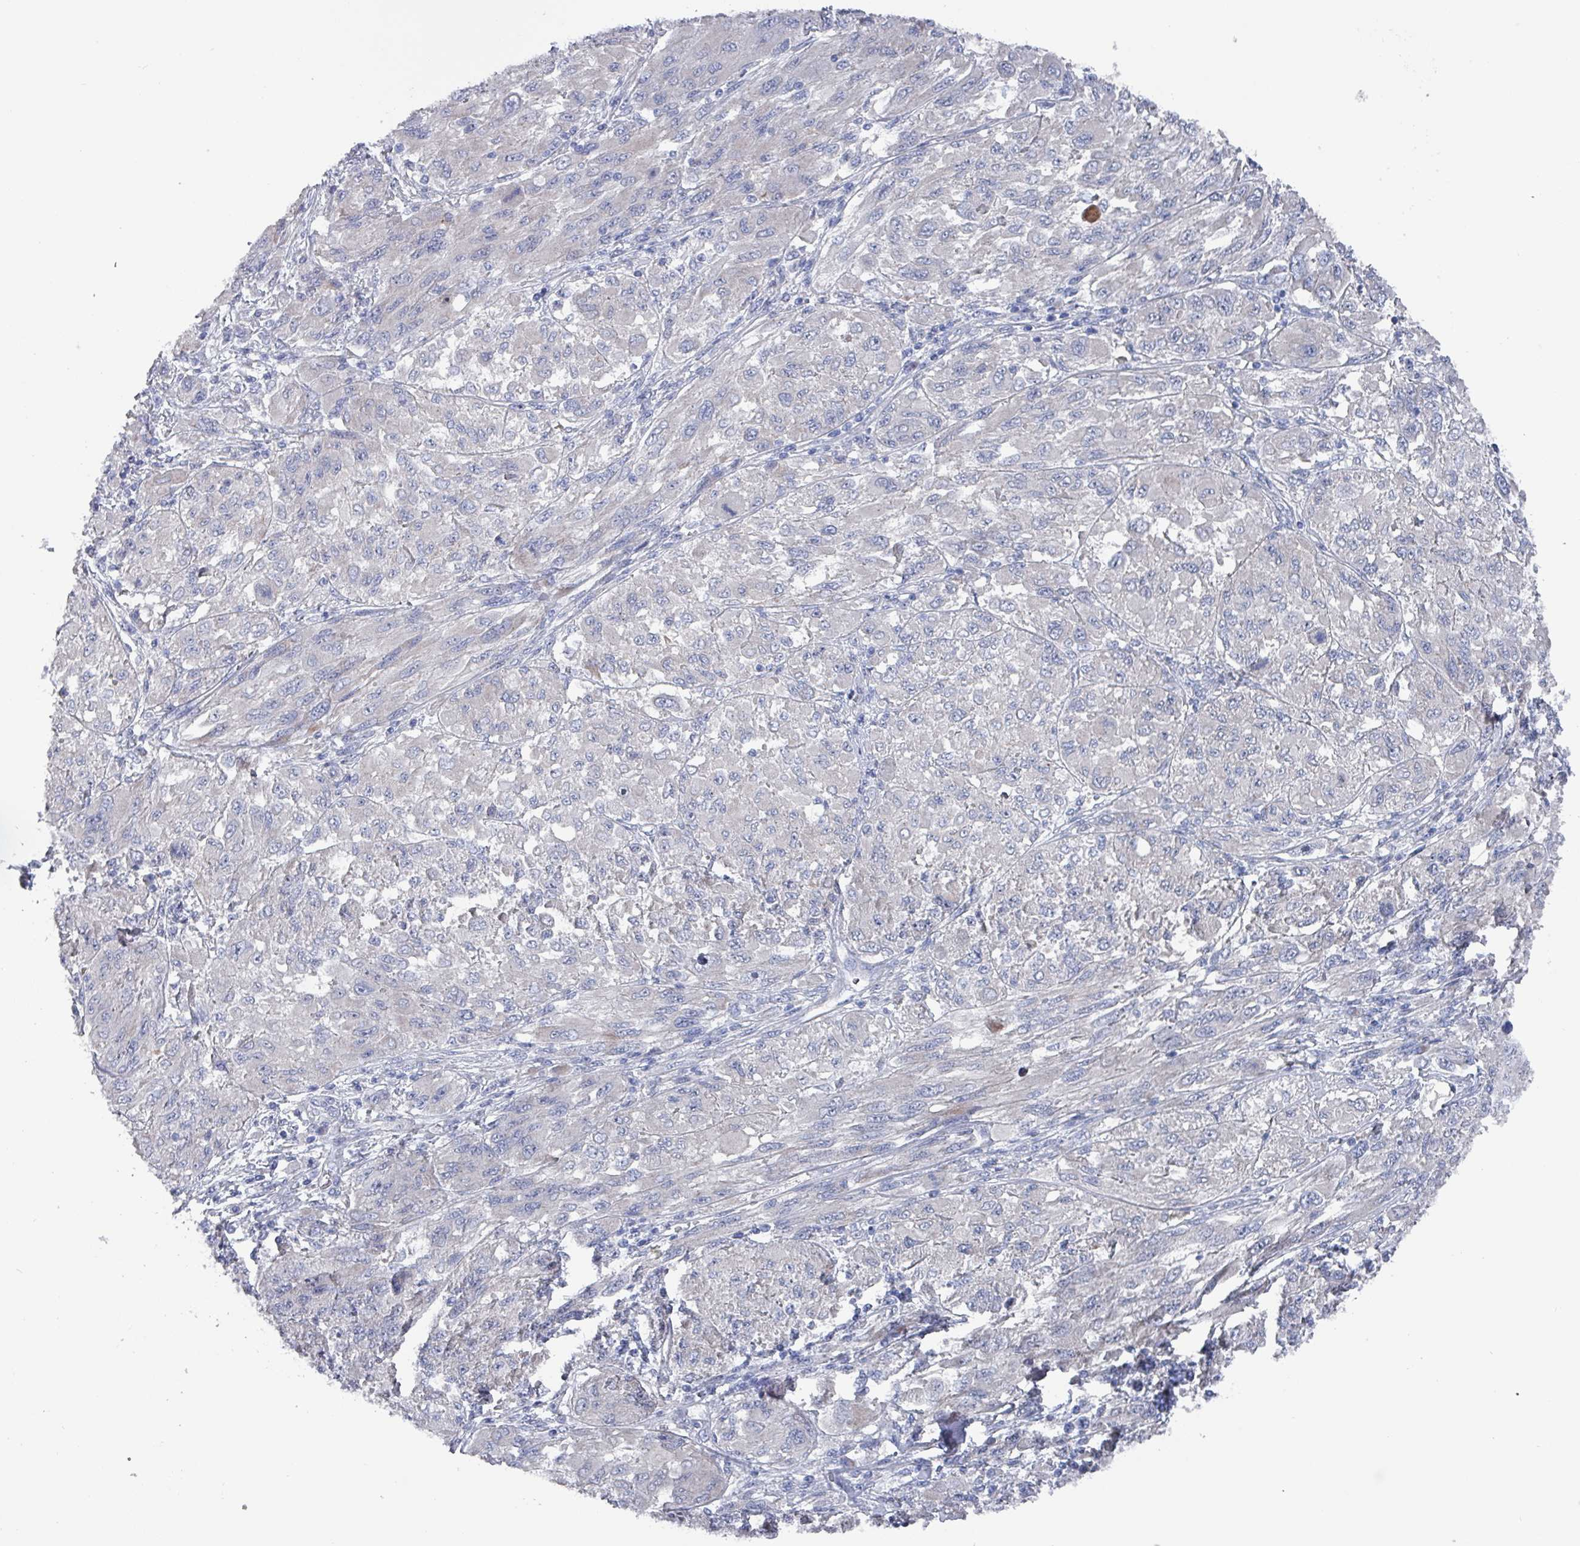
{"staining": {"intensity": "negative", "quantity": "none", "location": "none"}, "tissue": "melanoma", "cell_type": "Tumor cells", "image_type": "cancer", "snomed": [{"axis": "morphology", "description": "Malignant melanoma, NOS"}, {"axis": "topography", "description": "Skin"}], "caption": "This is a image of immunohistochemistry staining of malignant melanoma, which shows no staining in tumor cells.", "gene": "DRD5", "patient": {"sex": "female", "age": 91}}